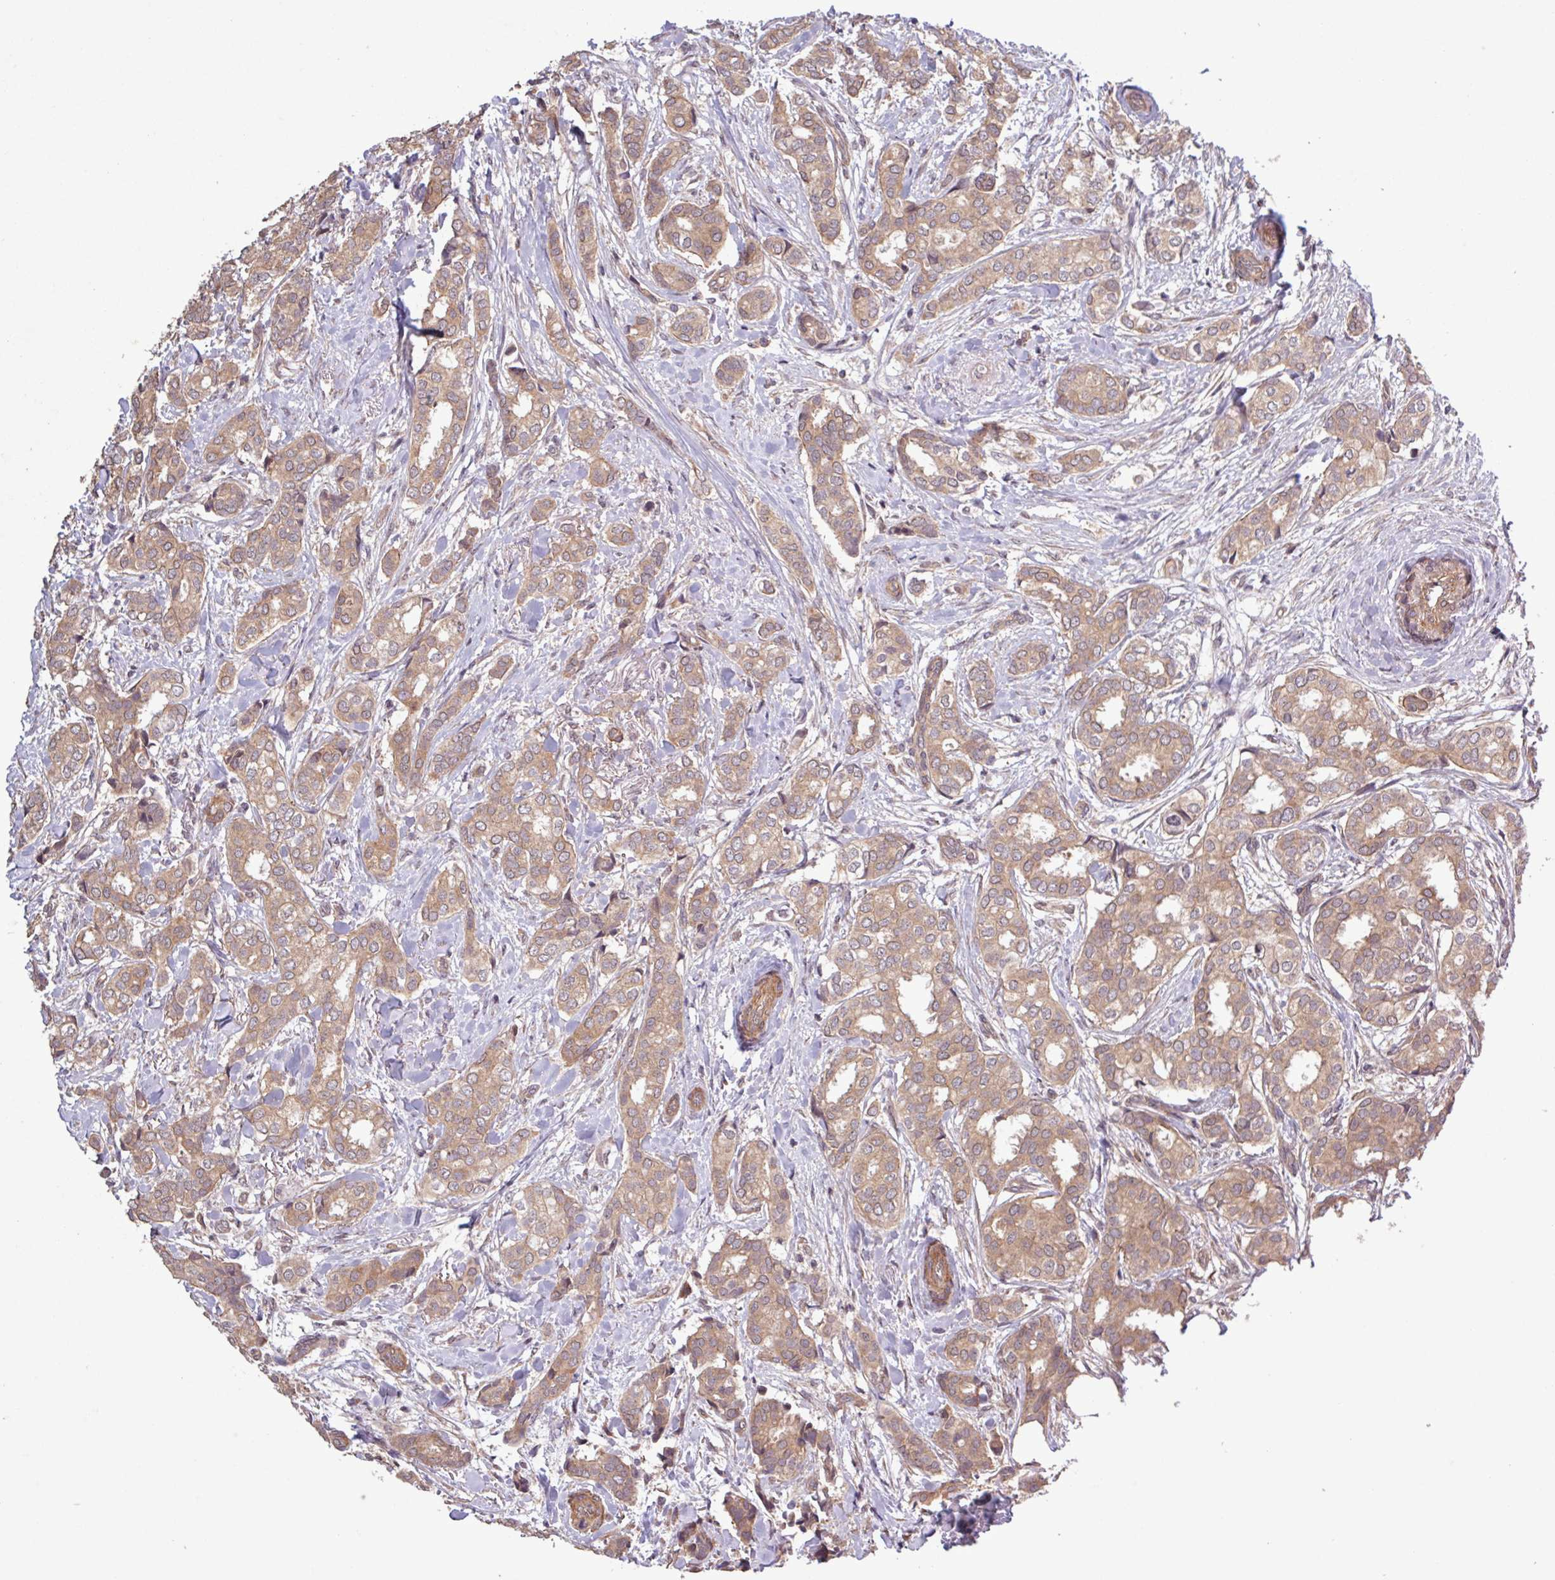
{"staining": {"intensity": "moderate", "quantity": ">75%", "location": "cytoplasmic/membranous"}, "tissue": "breast cancer", "cell_type": "Tumor cells", "image_type": "cancer", "snomed": [{"axis": "morphology", "description": "Duct carcinoma"}, {"axis": "topography", "description": "Breast"}], "caption": "The immunohistochemical stain highlights moderate cytoplasmic/membranous positivity in tumor cells of invasive ductal carcinoma (breast) tissue.", "gene": "TRABD2A", "patient": {"sex": "female", "age": 73}}